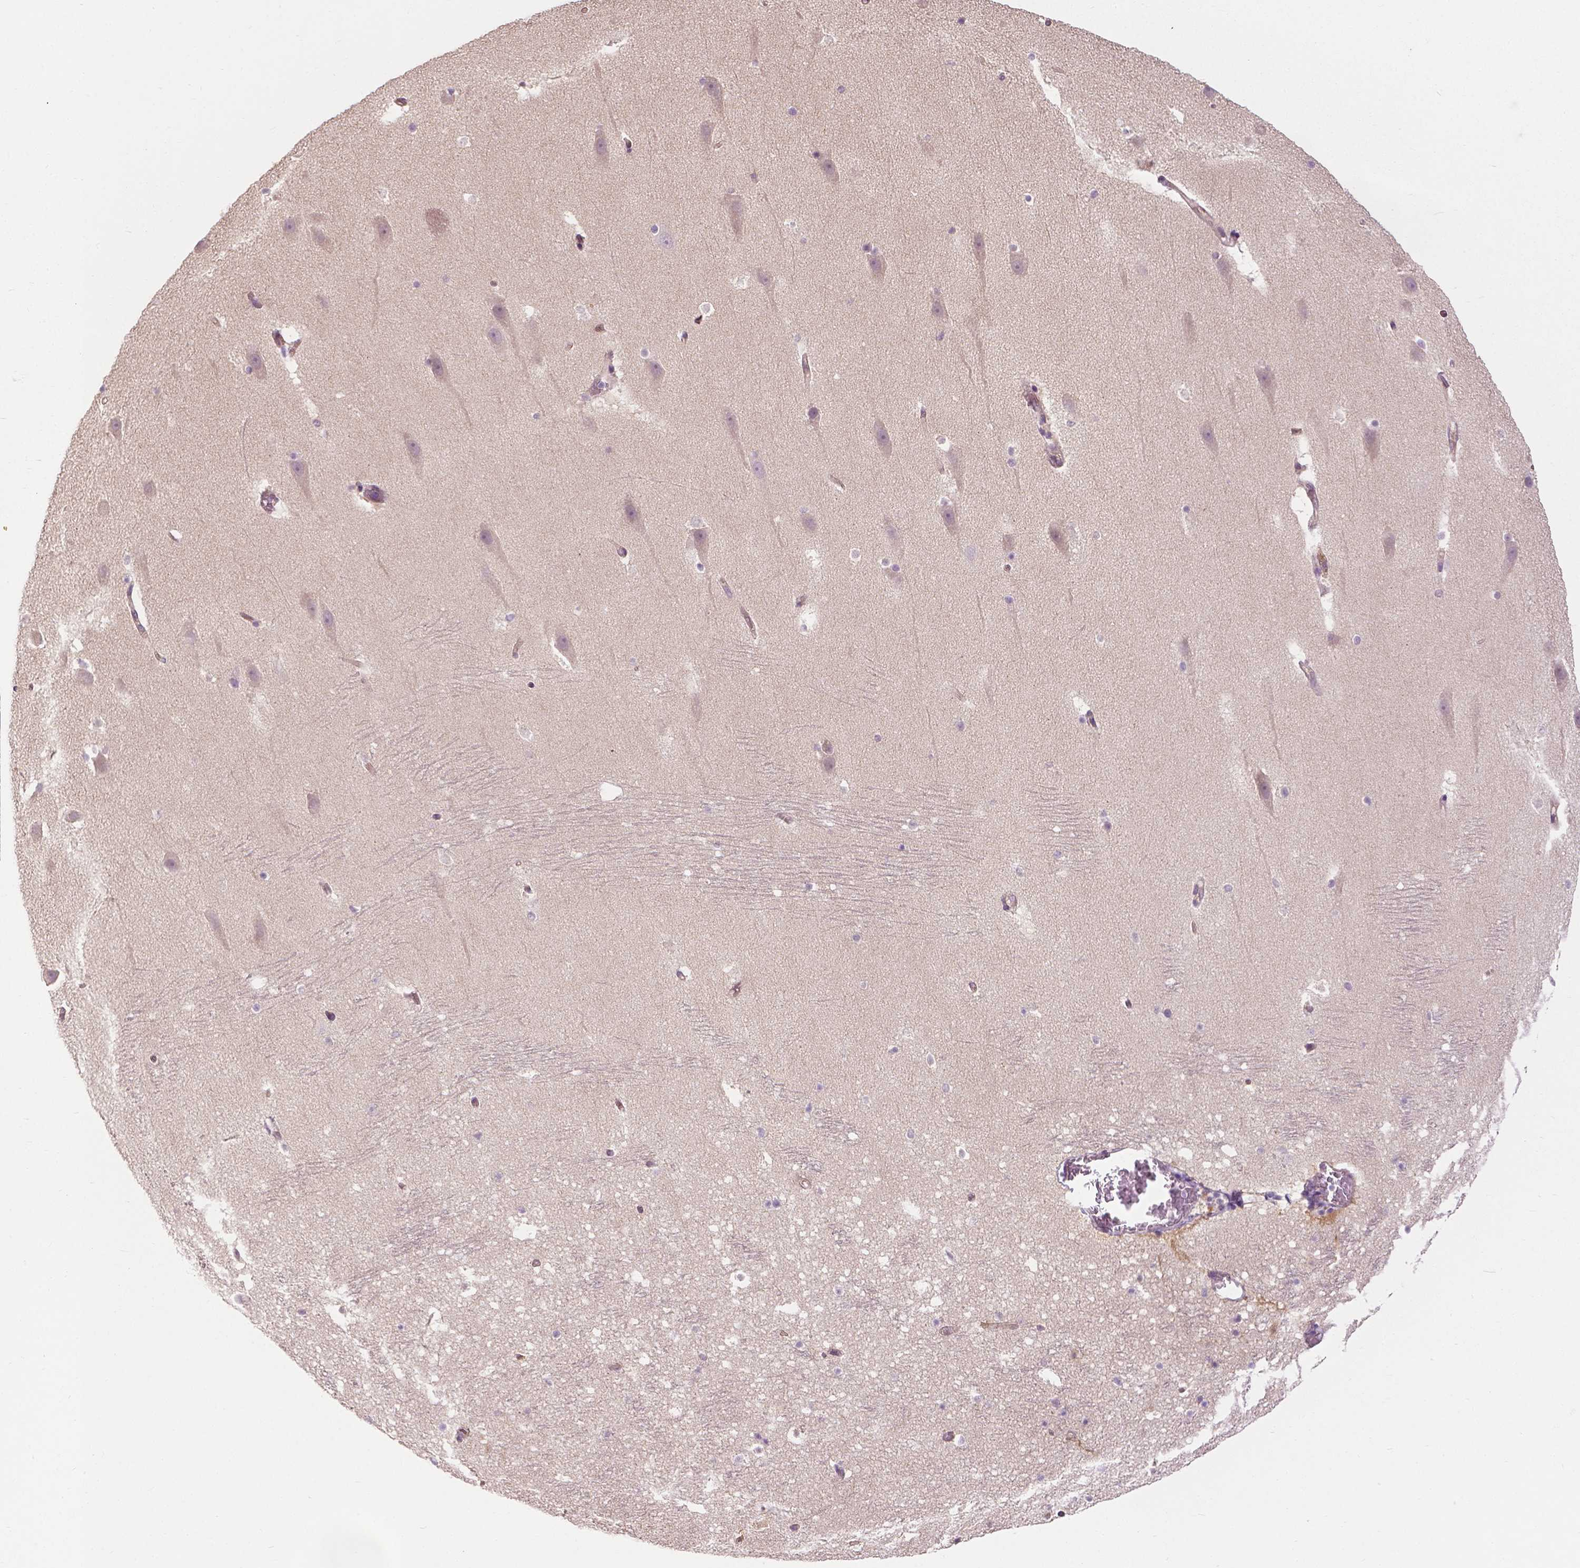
{"staining": {"intensity": "negative", "quantity": "none", "location": "none"}, "tissue": "hippocampus", "cell_type": "Glial cells", "image_type": "normal", "snomed": [{"axis": "morphology", "description": "Normal tissue, NOS"}, {"axis": "topography", "description": "Hippocampus"}], "caption": "Glial cells are negative for protein expression in unremarkable human hippocampus. The staining was performed using DAB (3,3'-diaminobenzidine) to visualize the protein expression in brown, while the nuclei were stained in blue with hematoxylin (Magnification: 20x).", "gene": "RIIAD1", "patient": {"sex": "male", "age": 26}}